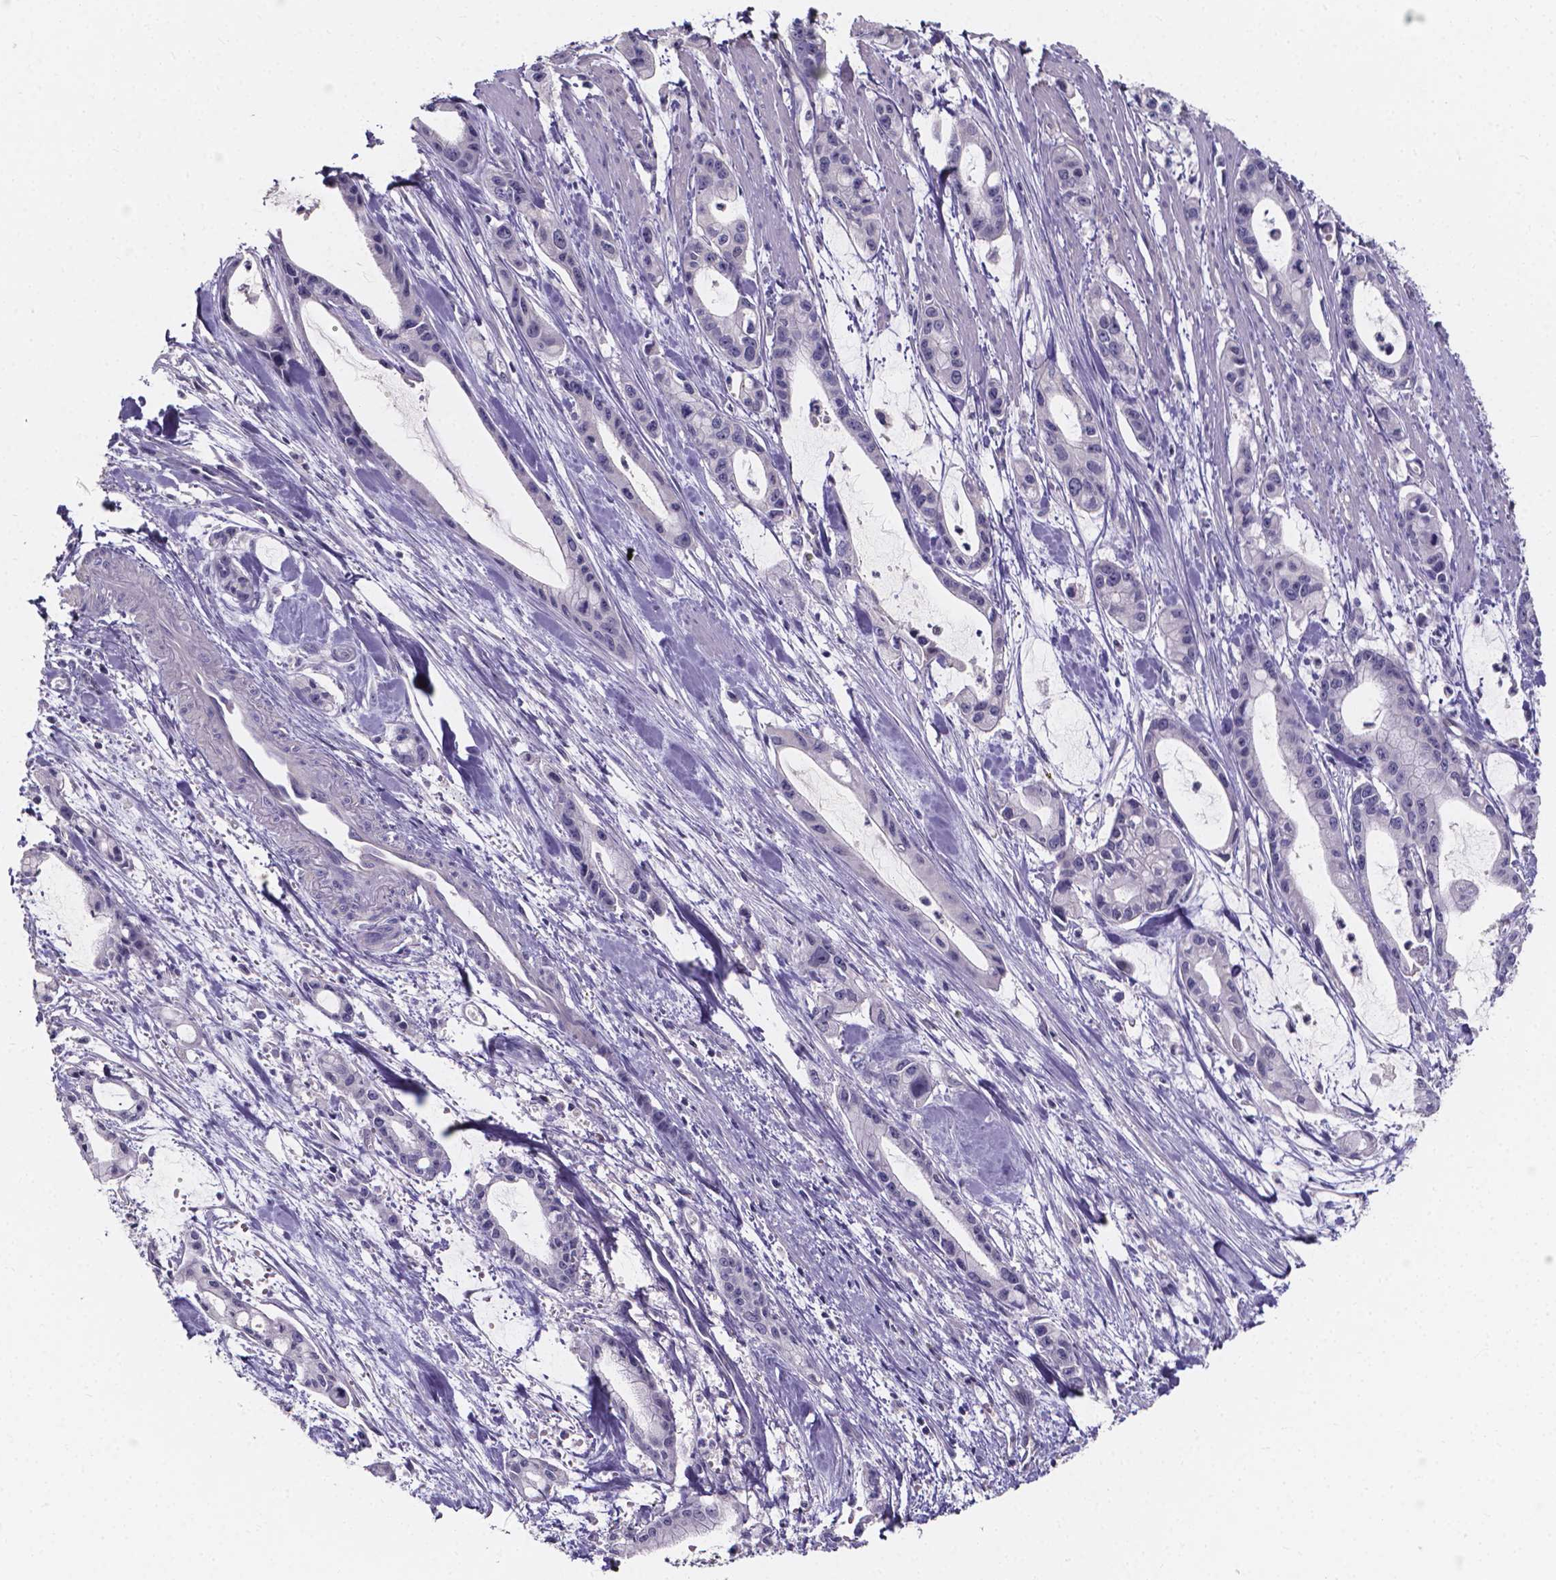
{"staining": {"intensity": "negative", "quantity": "none", "location": "none"}, "tissue": "pancreatic cancer", "cell_type": "Tumor cells", "image_type": "cancer", "snomed": [{"axis": "morphology", "description": "Adenocarcinoma, NOS"}, {"axis": "topography", "description": "Pancreas"}], "caption": "Immunohistochemistry (IHC) of human adenocarcinoma (pancreatic) reveals no positivity in tumor cells.", "gene": "SPOCD1", "patient": {"sex": "male", "age": 48}}